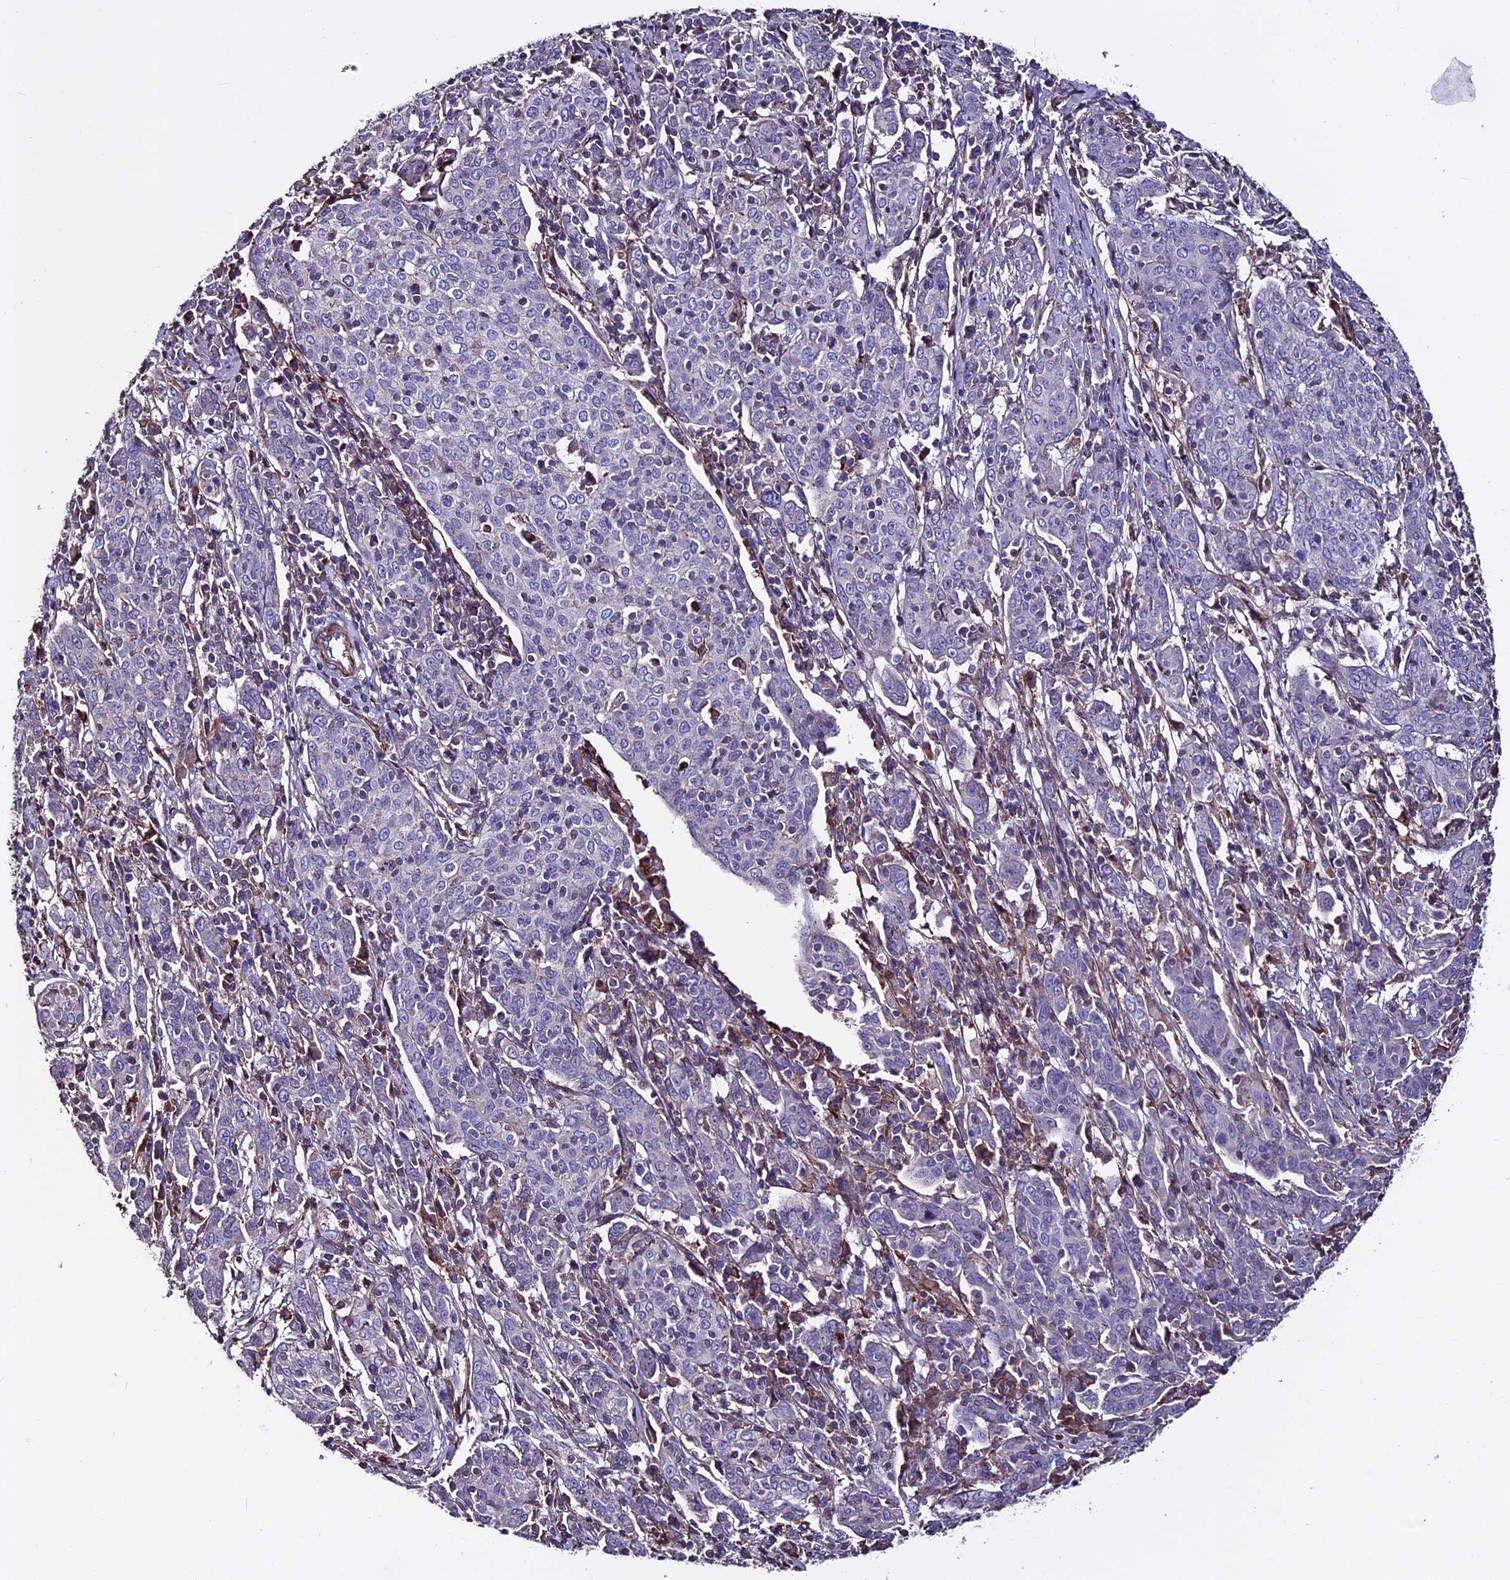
{"staining": {"intensity": "negative", "quantity": "none", "location": "none"}, "tissue": "cervical cancer", "cell_type": "Tumor cells", "image_type": "cancer", "snomed": [{"axis": "morphology", "description": "Squamous cell carcinoma, NOS"}, {"axis": "topography", "description": "Cervix"}], "caption": "DAB (3,3'-diaminobenzidine) immunohistochemical staining of human cervical cancer (squamous cell carcinoma) displays no significant staining in tumor cells.", "gene": "EVA1B", "patient": {"sex": "female", "age": 67}}